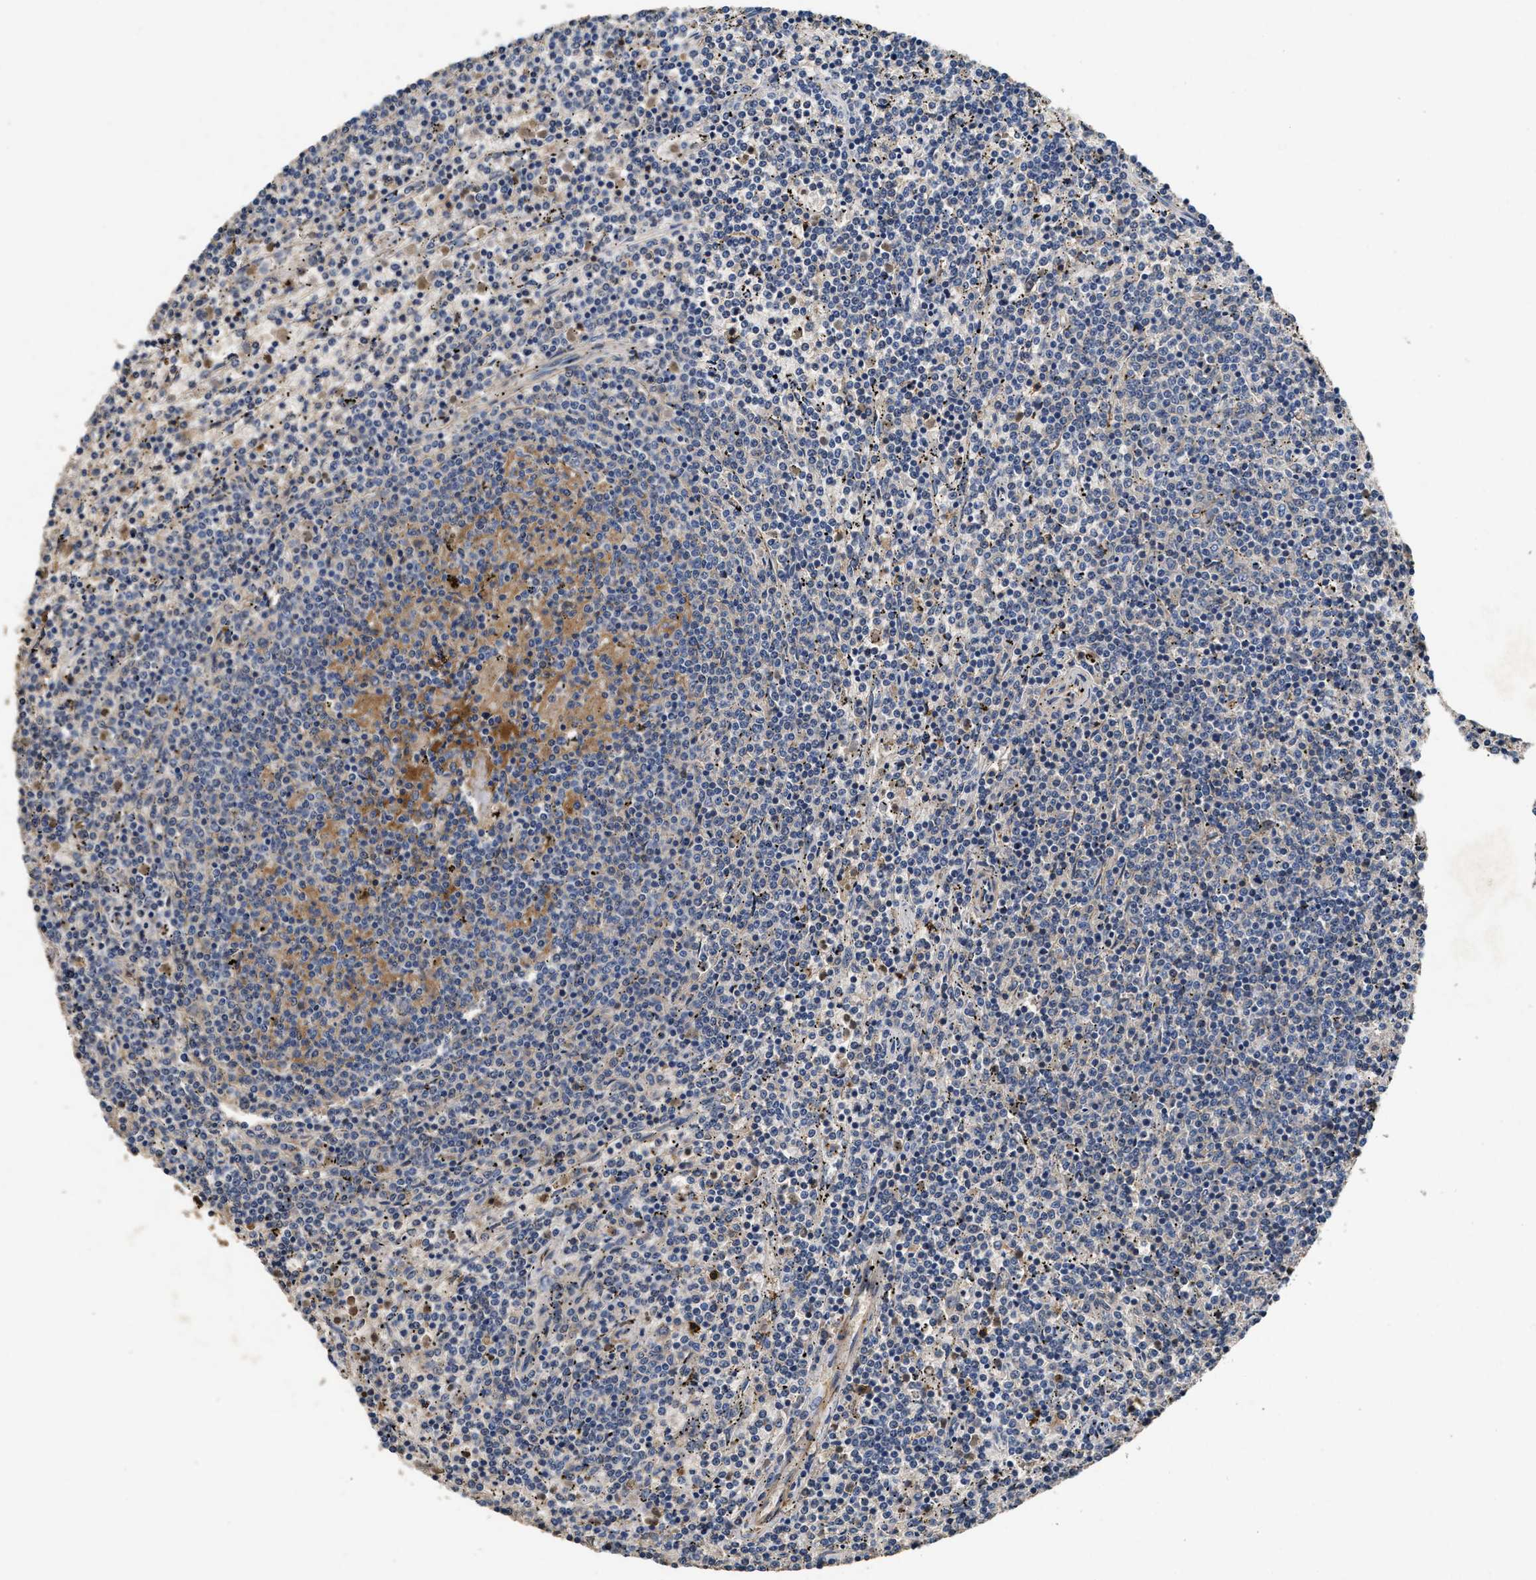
{"staining": {"intensity": "weak", "quantity": "<25%", "location": "cytoplasmic/membranous"}, "tissue": "lymphoma", "cell_type": "Tumor cells", "image_type": "cancer", "snomed": [{"axis": "morphology", "description": "Malignant lymphoma, non-Hodgkin's type, Low grade"}, {"axis": "topography", "description": "Spleen"}], "caption": "This image is of lymphoma stained with immunohistochemistry to label a protein in brown with the nuclei are counter-stained blue. There is no staining in tumor cells. (DAB (3,3'-diaminobenzidine) IHC visualized using brightfield microscopy, high magnification).", "gene": "C3", "patient": {"sex": "female", "age": 50}}